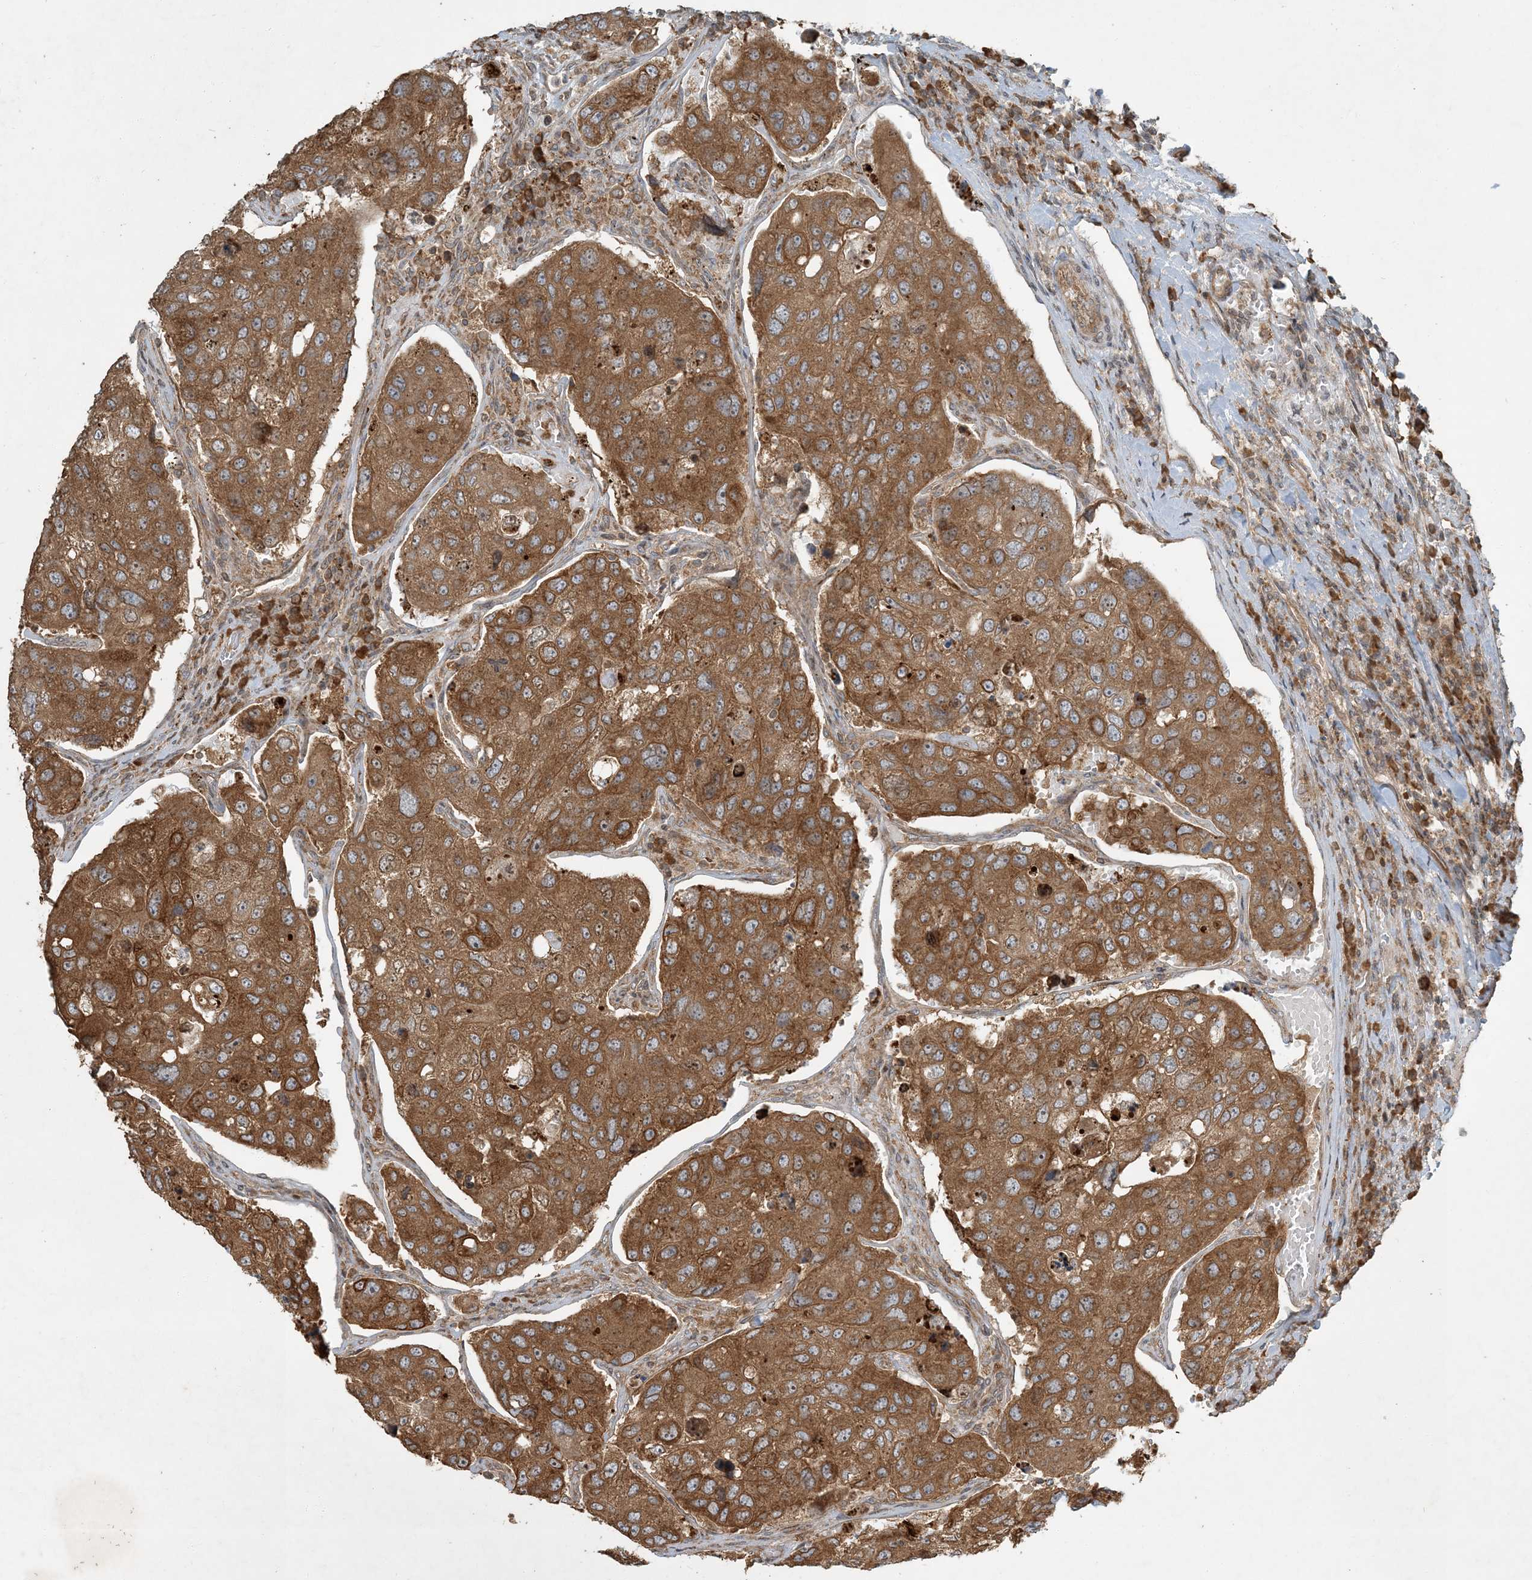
{"staining": {"intensity": "moderate", "quantity": ">75%", "location": "cytoplasmic/membranous"}, "tissue": "urothelial cancer", "cell_type": "Tumor cells", "image_type": "cancer", "snomed": [{"axis": "morphology", "description": "Urothelial carcinoma, High grade"}, {"axis": "topography", "description": "Lymph node"}, {"axis": "topography", "description": "Urinary bladder"}], "caption": "The image displays staining of urothelial carcinoma (high-grade), revealing moderate cytoplasmic/membranous protein expression (brown color) within tumor cells.", "gene": "COMMD8", "patient": {"sex": "male", "age": 51}}